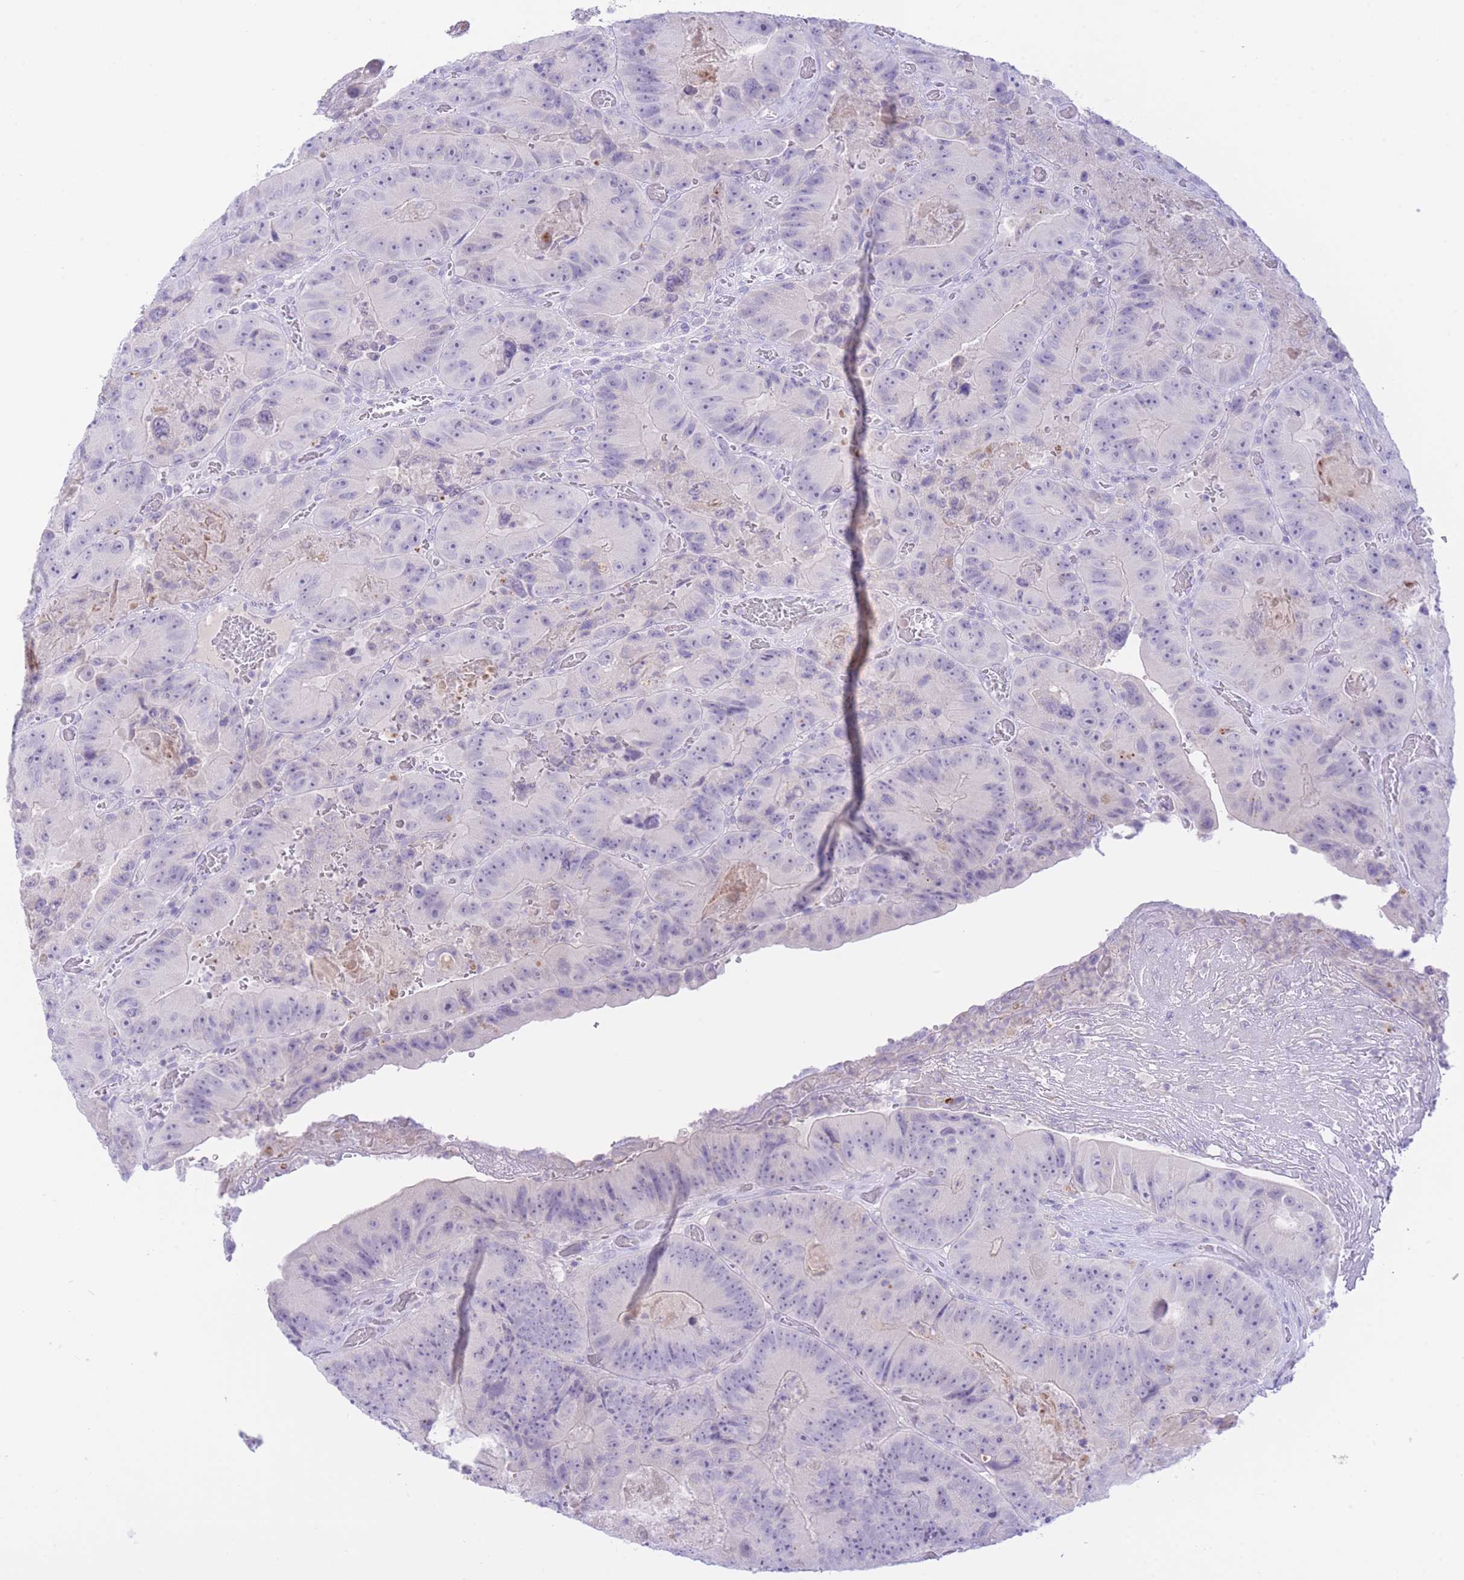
{"staining": {"intensity": "negative", "quantity": "none", "location": "none"}, "tissue": "colorectal cancer", "cell_type": "Tumor cells", "image_type": "cancer", "snomed": [{"axis": "morphology", "description": "Adenocarcinoma, NOS"}, {"axis": "topography", "description": "Colon"}], "caption": "Tumor cells are negative for protein expression in human colorectal cancer. (DAB IHC with hematoxylin counter stain).", "gene": "ZNF212", "patient": {"sex": "female", "age": 86}}